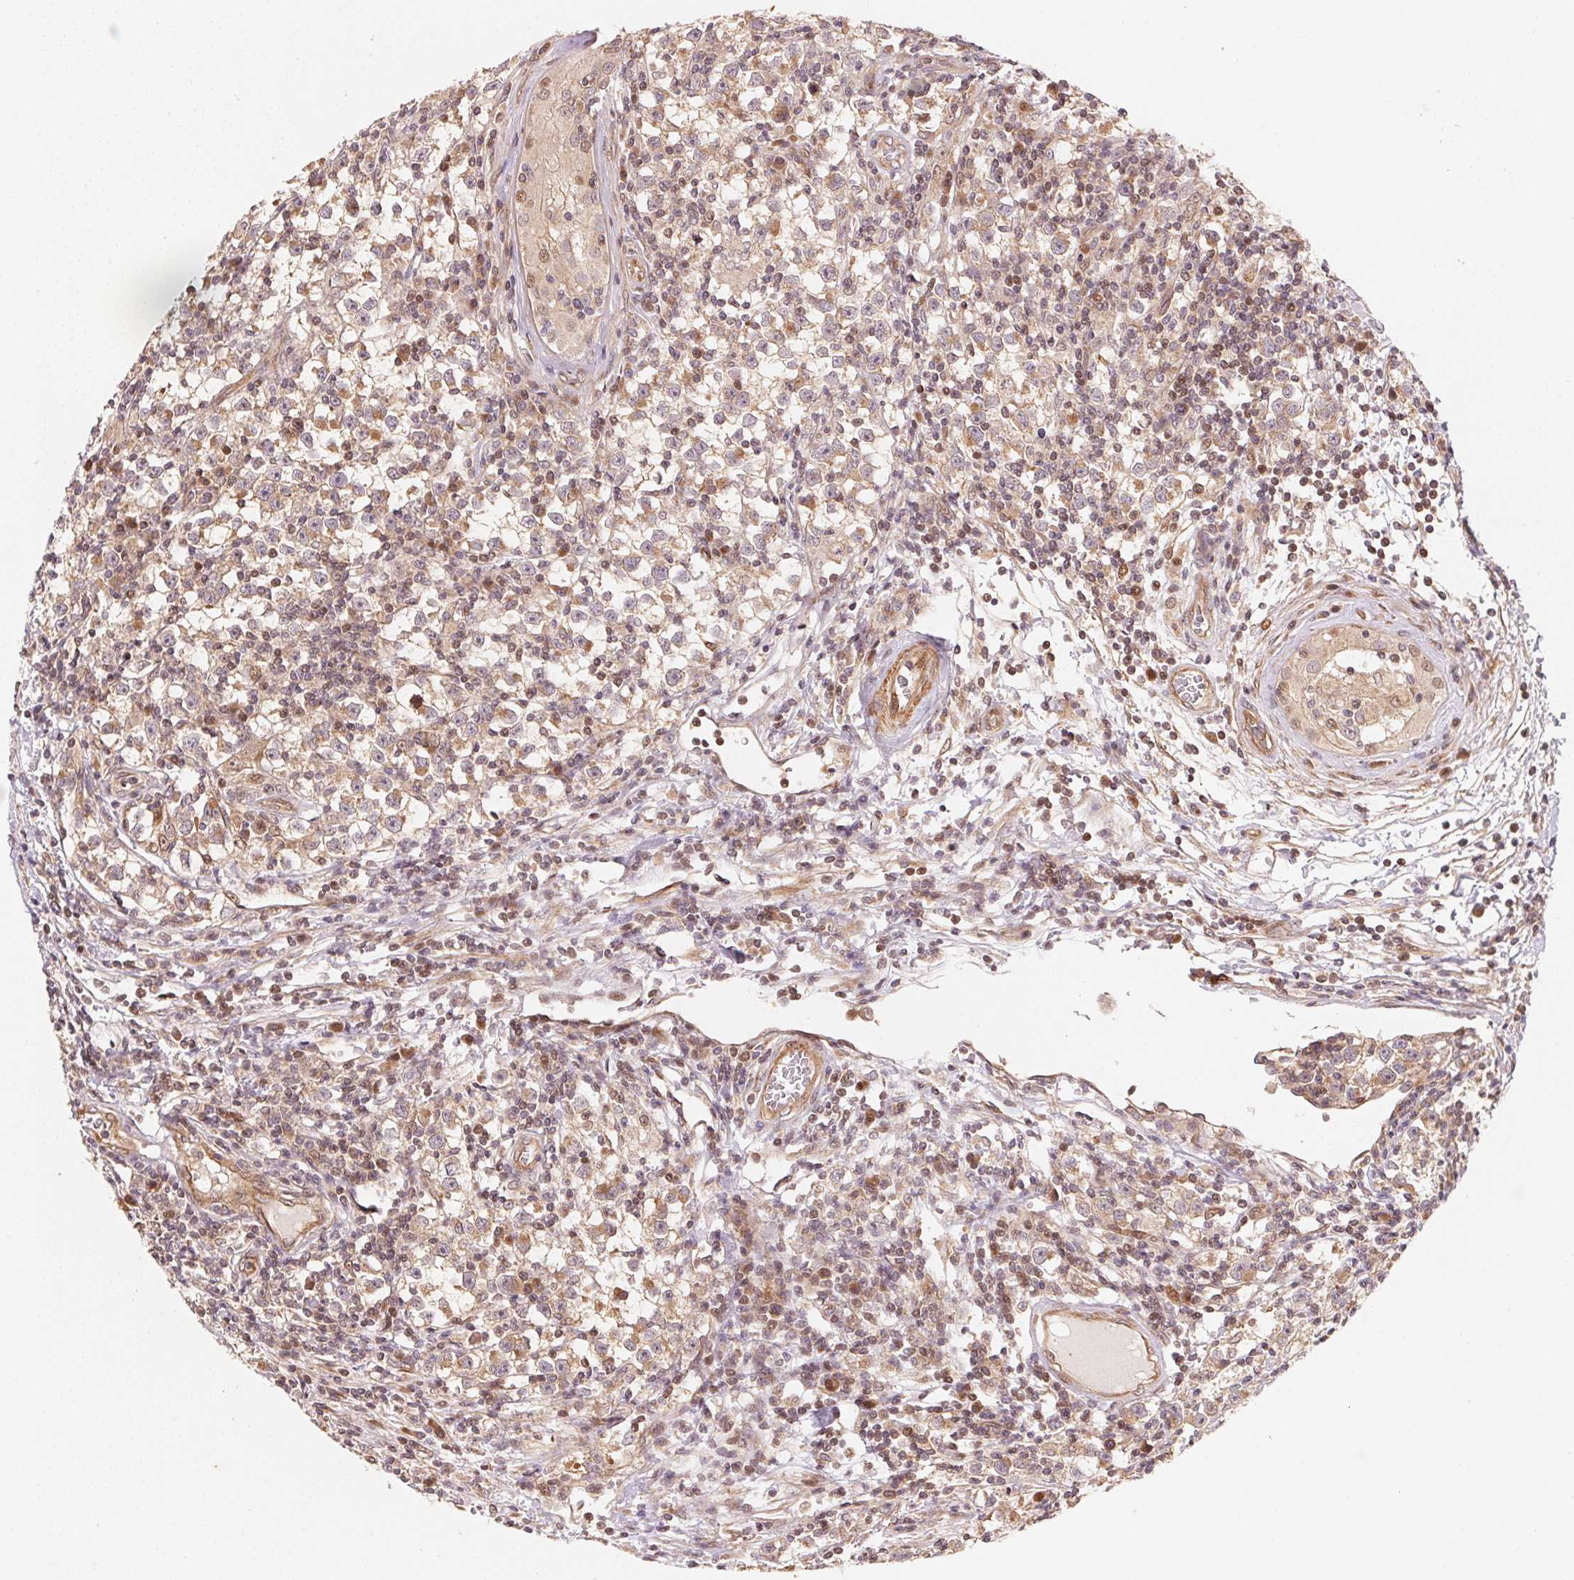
{"staining": {"intensity": "weak", "quantity": "25%-75%", "location": "cytoplasmic/membranous"}, "tissue": "testis cancer", "cell_type": "Tumor cells", "image_type": "cancer", "snomed": [{"axis": "morphology", "description": "Seminoma, NOS"}, {"axis": "topography", "description": "Testis"}], "caption": "The photomicrograph reveals a brown stain indicating the presence of a protein in the cytoplasmic/membranous of tumor cells in testis seminoma.", "gene": "TNIP2", "patient": {"sex": "male", "age": 31}}